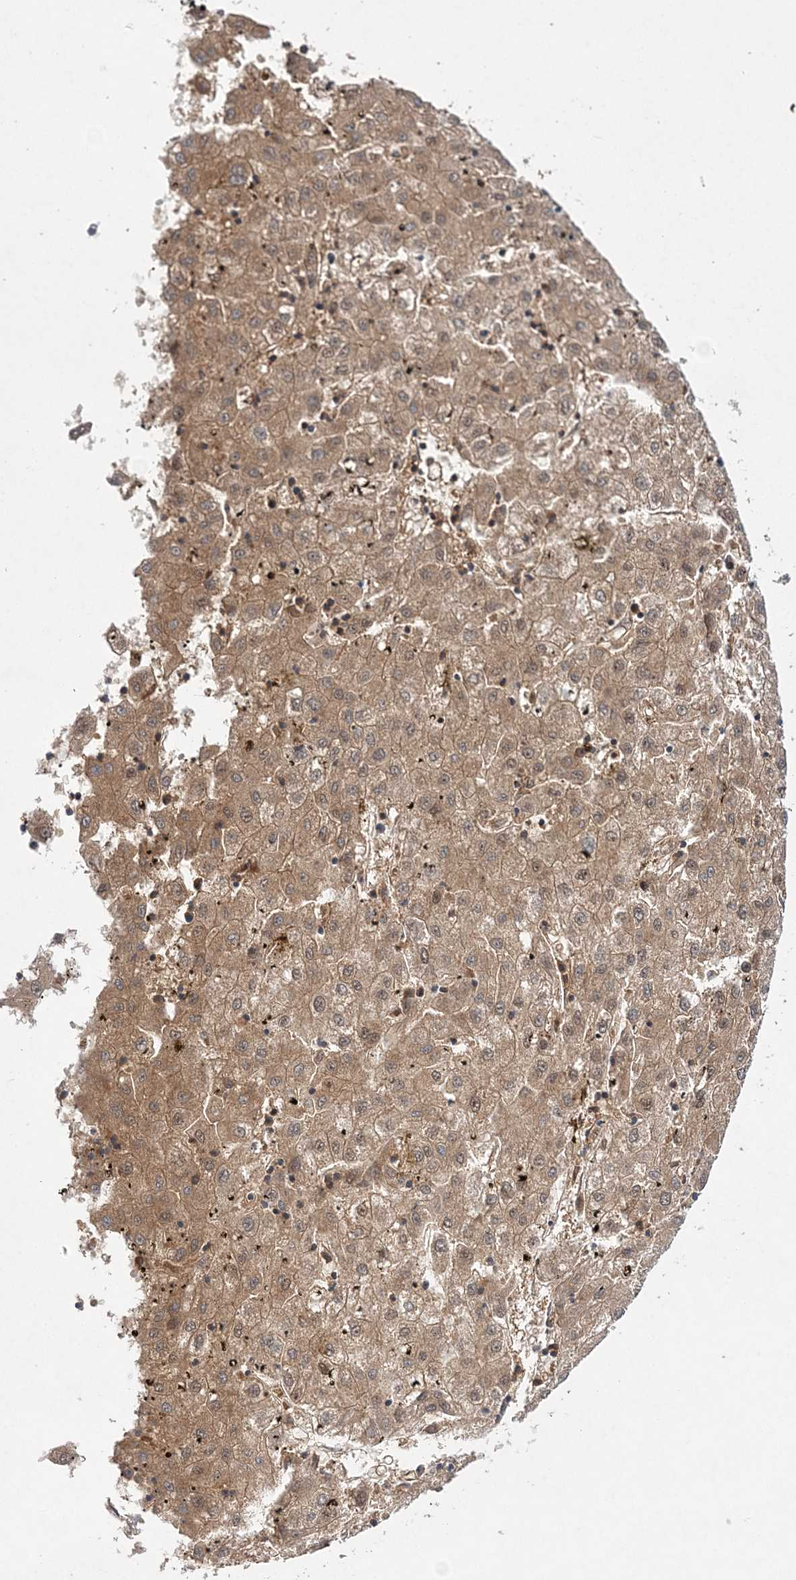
{"staining": {"intensity": "moderate", "quantity": ">75%", "location": "cytoplasmic/membranous"}, "tissue": "liver cancer", "cell_type": "Tumor cells", "image_type": "cancer", "snomed": [{"axis": "morphology", "description": "Carcinoma, Hepatocellular, NOS"}, {"axis": "topography", "description": "Liver"}], "caption": "Approximately >75% of tumor cells in human hepatocellular carcinoma (liver) reveal moderate cytoplasmic/membranous protein staining as visualized by brown immunohistochemical staining.", "gene": "NIF3L1", "patient": {"sex": "male", "age": 72}}